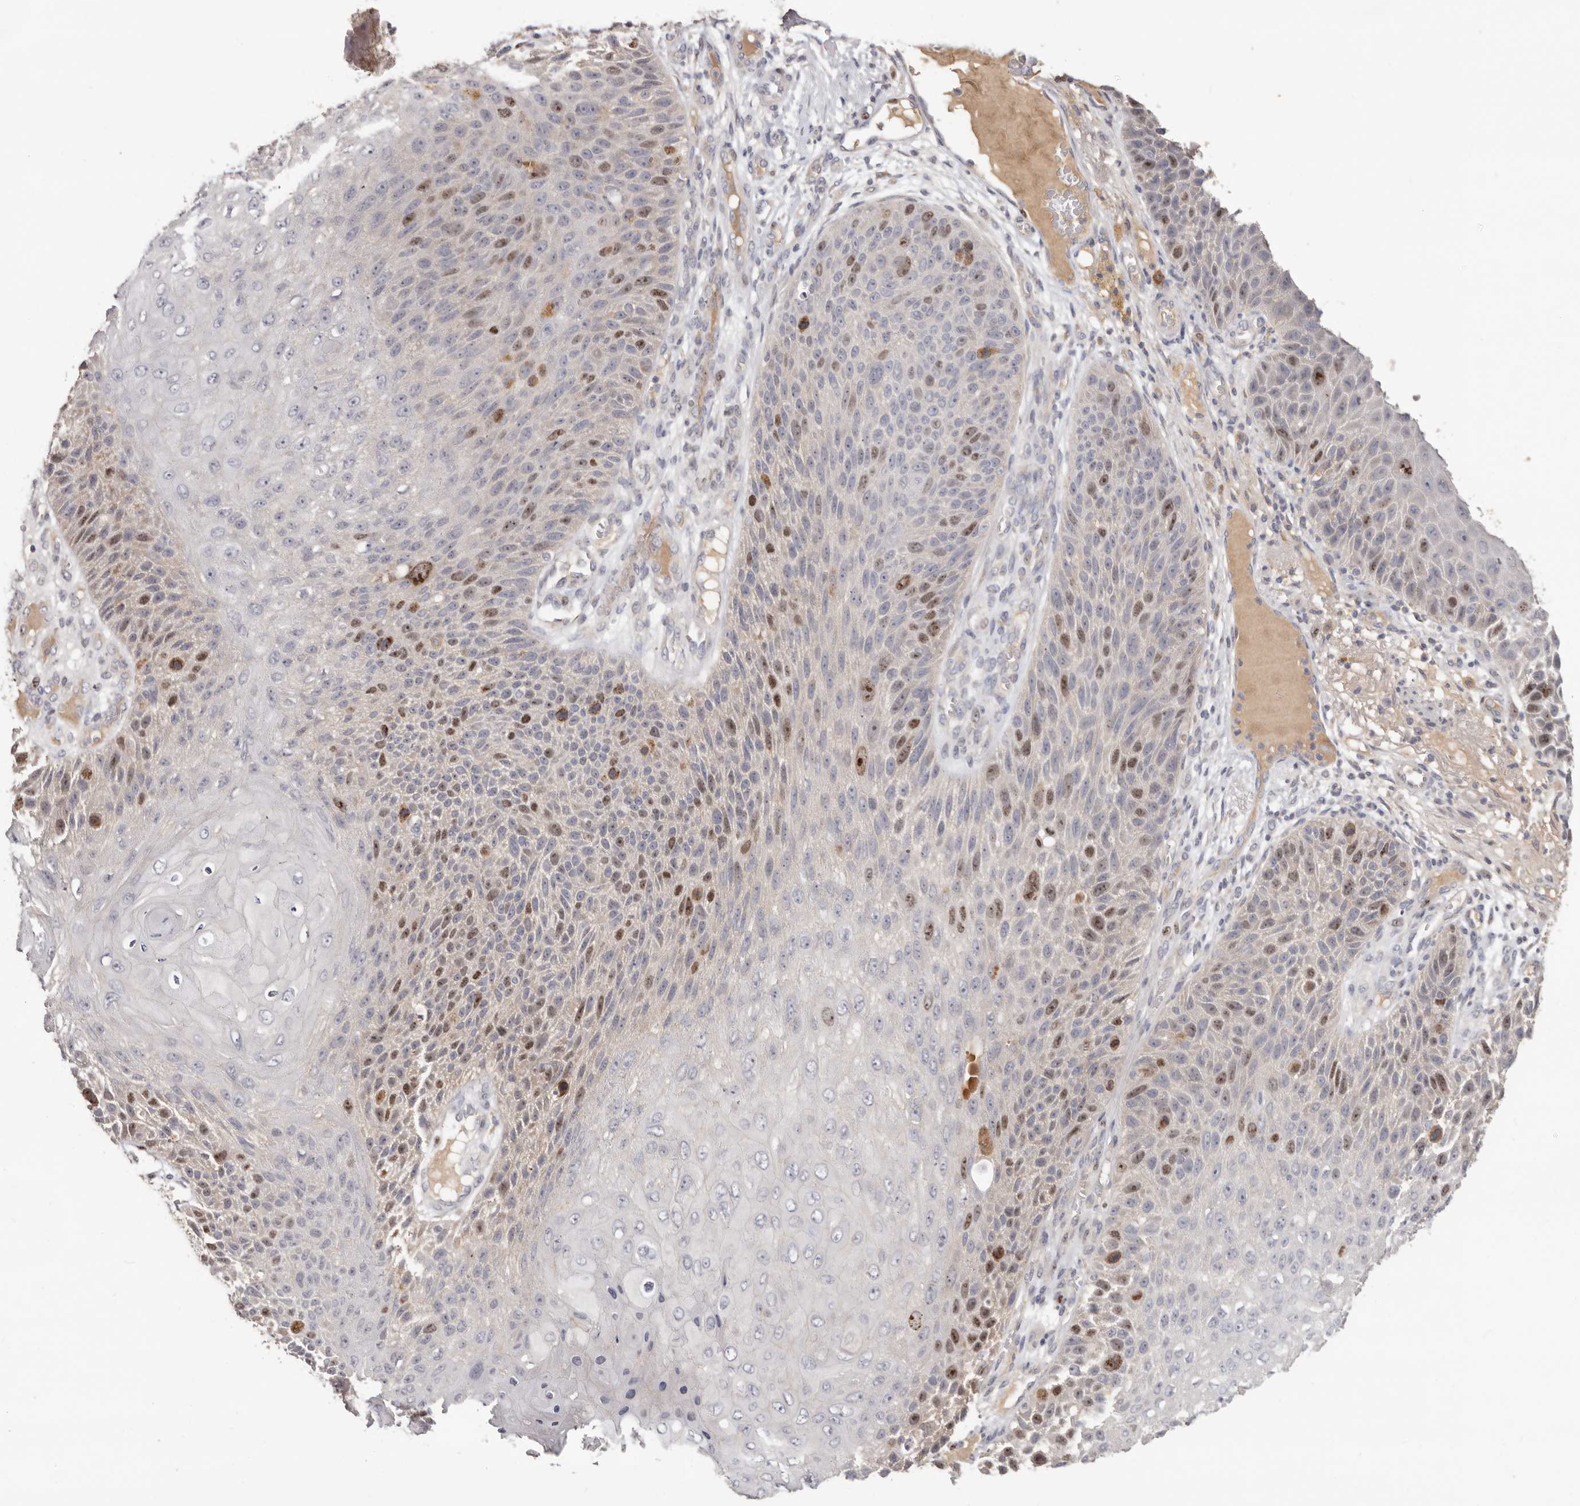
{"staining": {"intensity": "moderate", "quantity": "25%-75%", "location": "nuclear"}, "tissue": "skin cancer", "cell_type": "Tumor cells", "image_type": "cancer", "snomed": [{"axis": "morphology", "description": "Squamous cell carcinoma, NOS"}, {"axis": "topography", "description": "Skin"}], "caption": "Moderate nuclear staining is identified in approximately 25%-75% of tumor cells in squamous cell carcinoma (skin).", "gene": "CCDC190", "patient": {"sex": "female", "age": 88}}